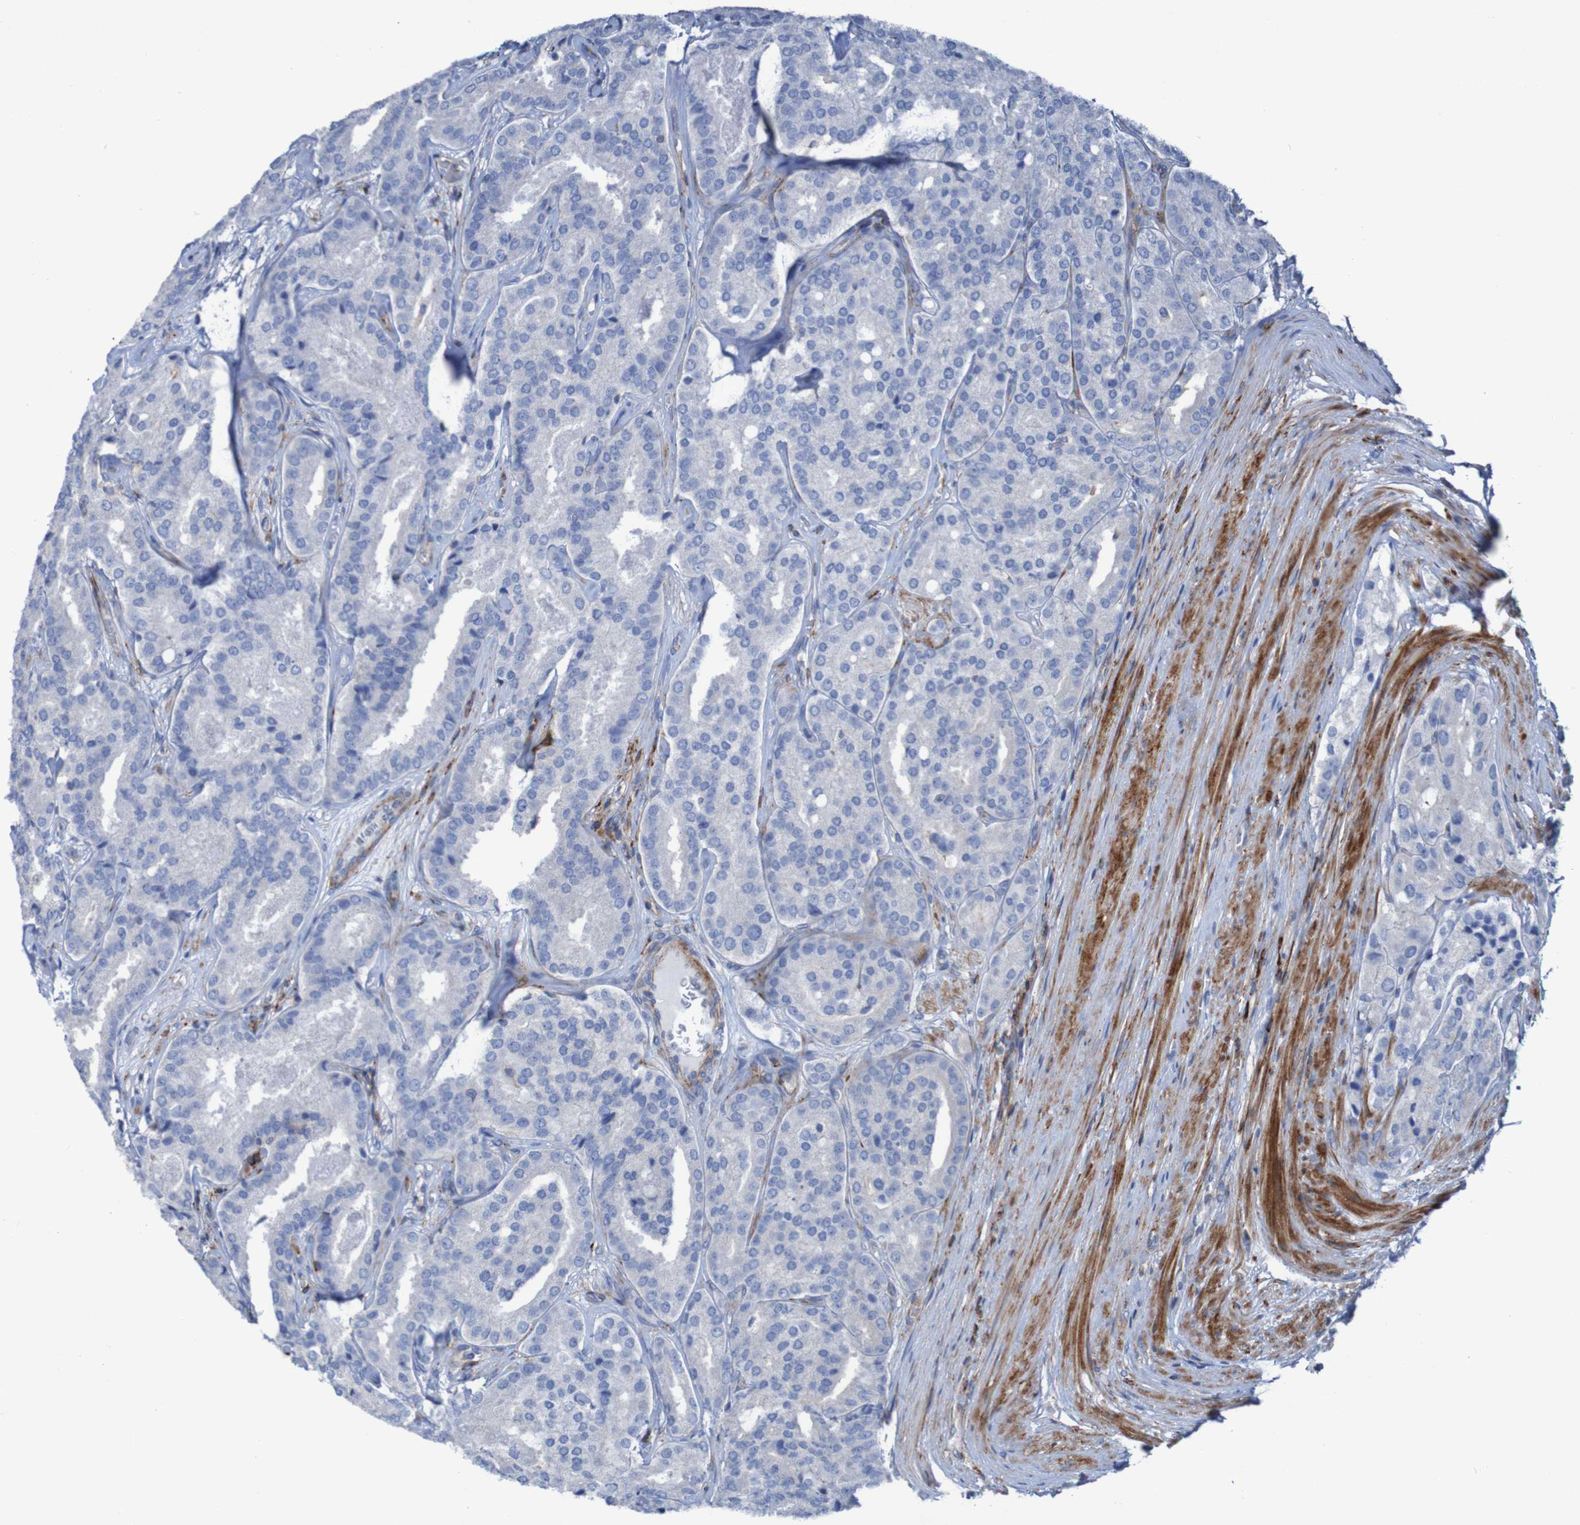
{"staining": {"intensity": "negative", "quantity": "none", "location": "none"}, "tissue": "prostate cancer", "cell_type": "Tumor cells", "image_type": "cancer", "snomed": [{"axis": "morphology", "description": "Adenocarcinoma, High grade"}, {"axis": "topography", "description": "Prostate"}], "caption": "Human prostate cancer (high-grade adenocarcinoma) stained for a protein using immunohistochemistry (IHC) shows no expression in tumor cells.", "gene": "RNF182", "patient": {"sex": "male", "age": 65}}